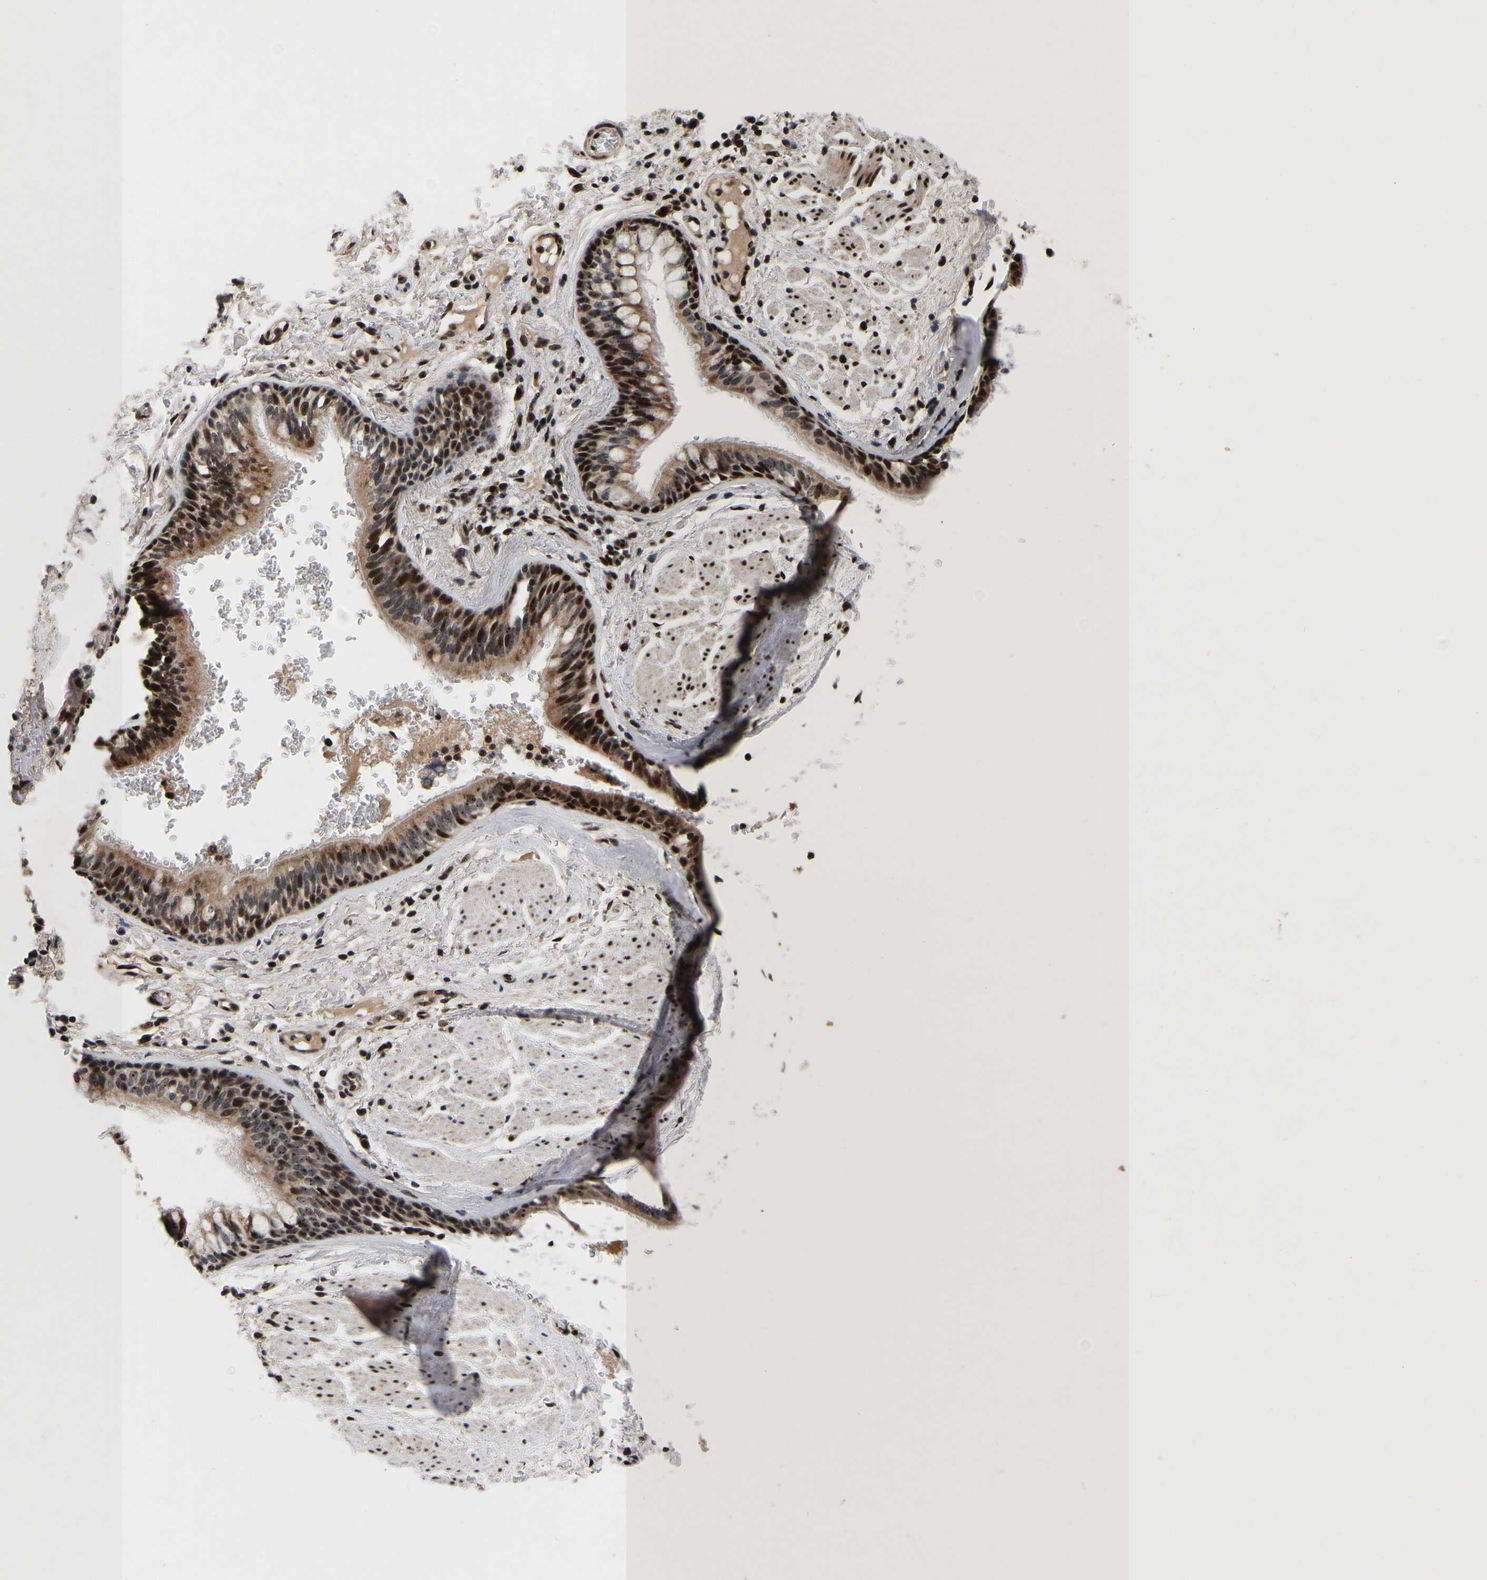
{"staining": {"intensity": "strong", "quantity": ">75%", "location": "cytoplasmic/membranous,nuclear"}, "tissue": "bronchus", "cell_type": "Respiratory epithelial cells", "image_type": "normal", "snomed": [{"axis": "morphology", "description": "Normal tissue, NOS"}, {"axis": "topography", "description": "Cartilage tissue"}], "caption": "Respiratory epithelial cells demonstrate strong cytoplasmic/membranous,nuclear expression in about >75% of cells in unremarkable bronchus.", "gene": "JUNB", "patient": {"sex": "female", "age": 63}}